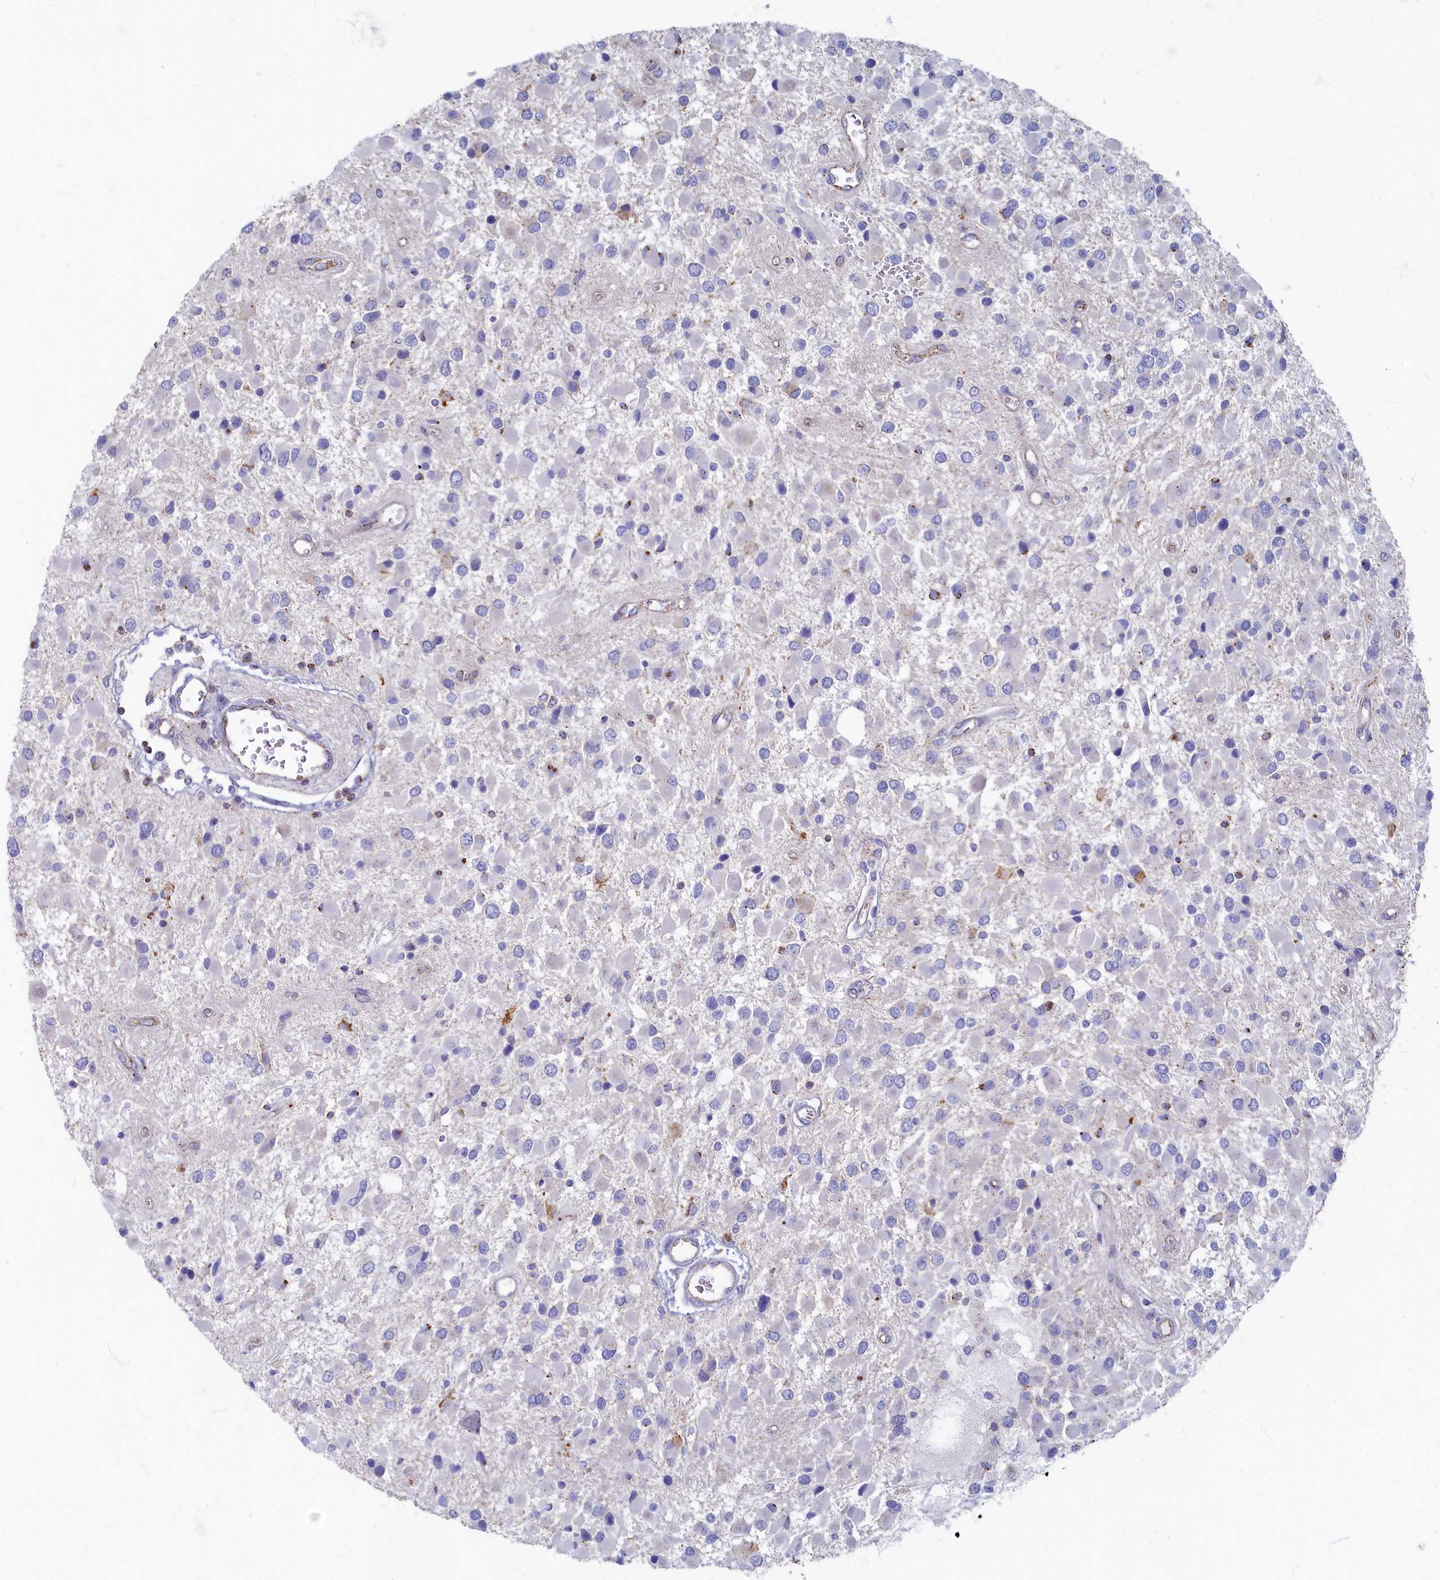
{"staining": {"intensity": "moderate", "quantity": "<25%", "location": "cytoplasmic/membranous"}, "tissue": "glioma", "cell_type": "Tumor cells", "image_type": "cancer", "snomed": [{"axis": "morphology", "description": "Glioma, malignant, High grade"}, {"axis": "topography", "description": "Brain"}], "caption": "Glioma stained for a protein (brown) demonstrates moderate cytoplasmic/membranous positive staining in approximately <25% of tumor cells.", "gene": "OCIAD2", "patient": {"sex": "male", "age": 53}}